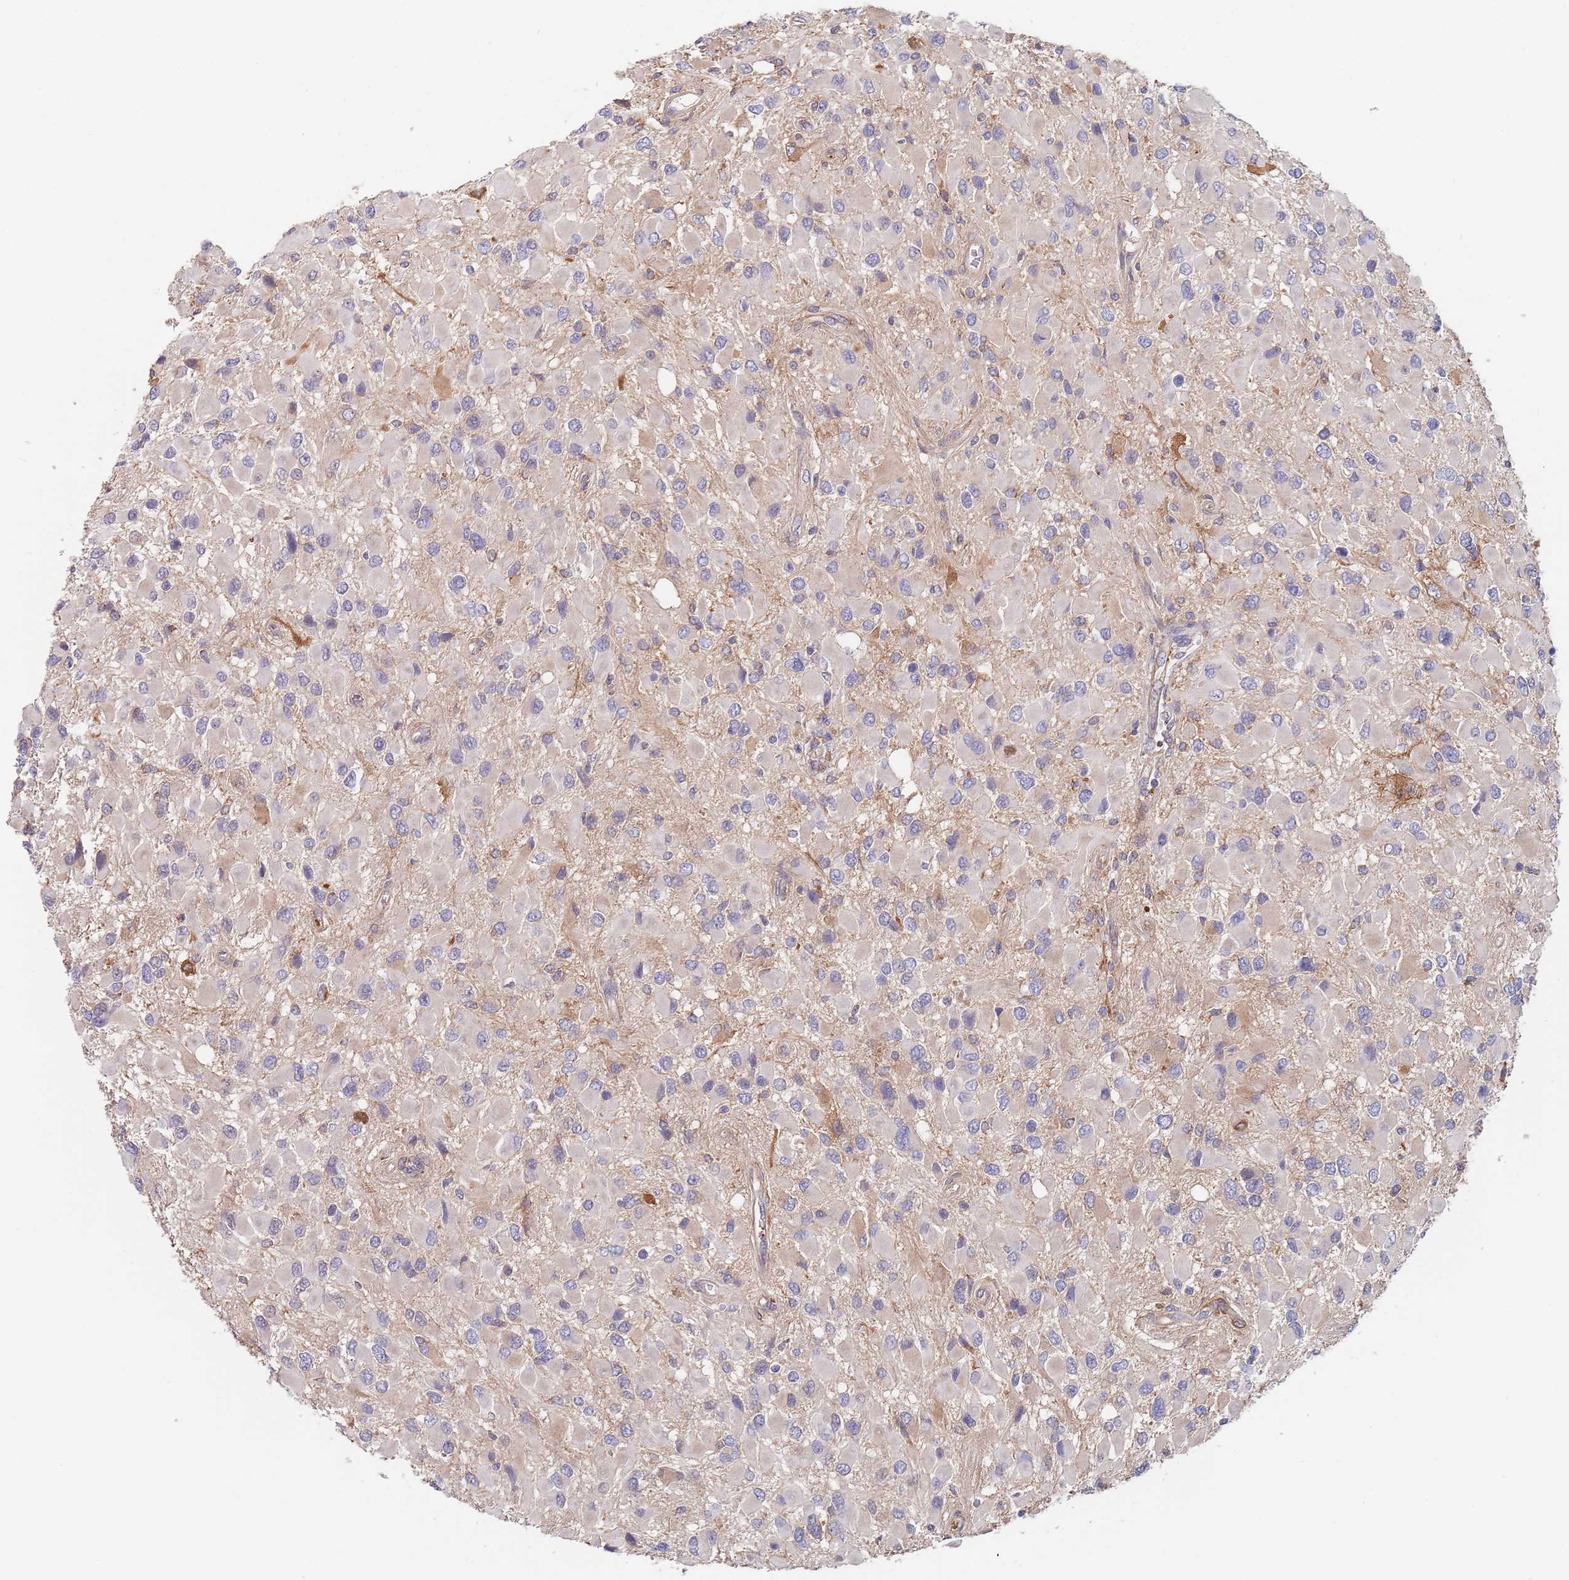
{"staining": {"intensity": "negative", "quantity": "none", "location": "none"}, "tissue": "glioma", "cell_type": "Tumor cells", "image_type": "cancer", "snomed": [{"axis": "morphology", "description": "Glioma, malignant, High grade"}, {"axis": "topography", "description": "Brain"}], "caption": "Tumor cells are negative for protein expression in human glioma.", "gene": "DCUN1D3", "patient": {"sex": "male", "age": 53}}